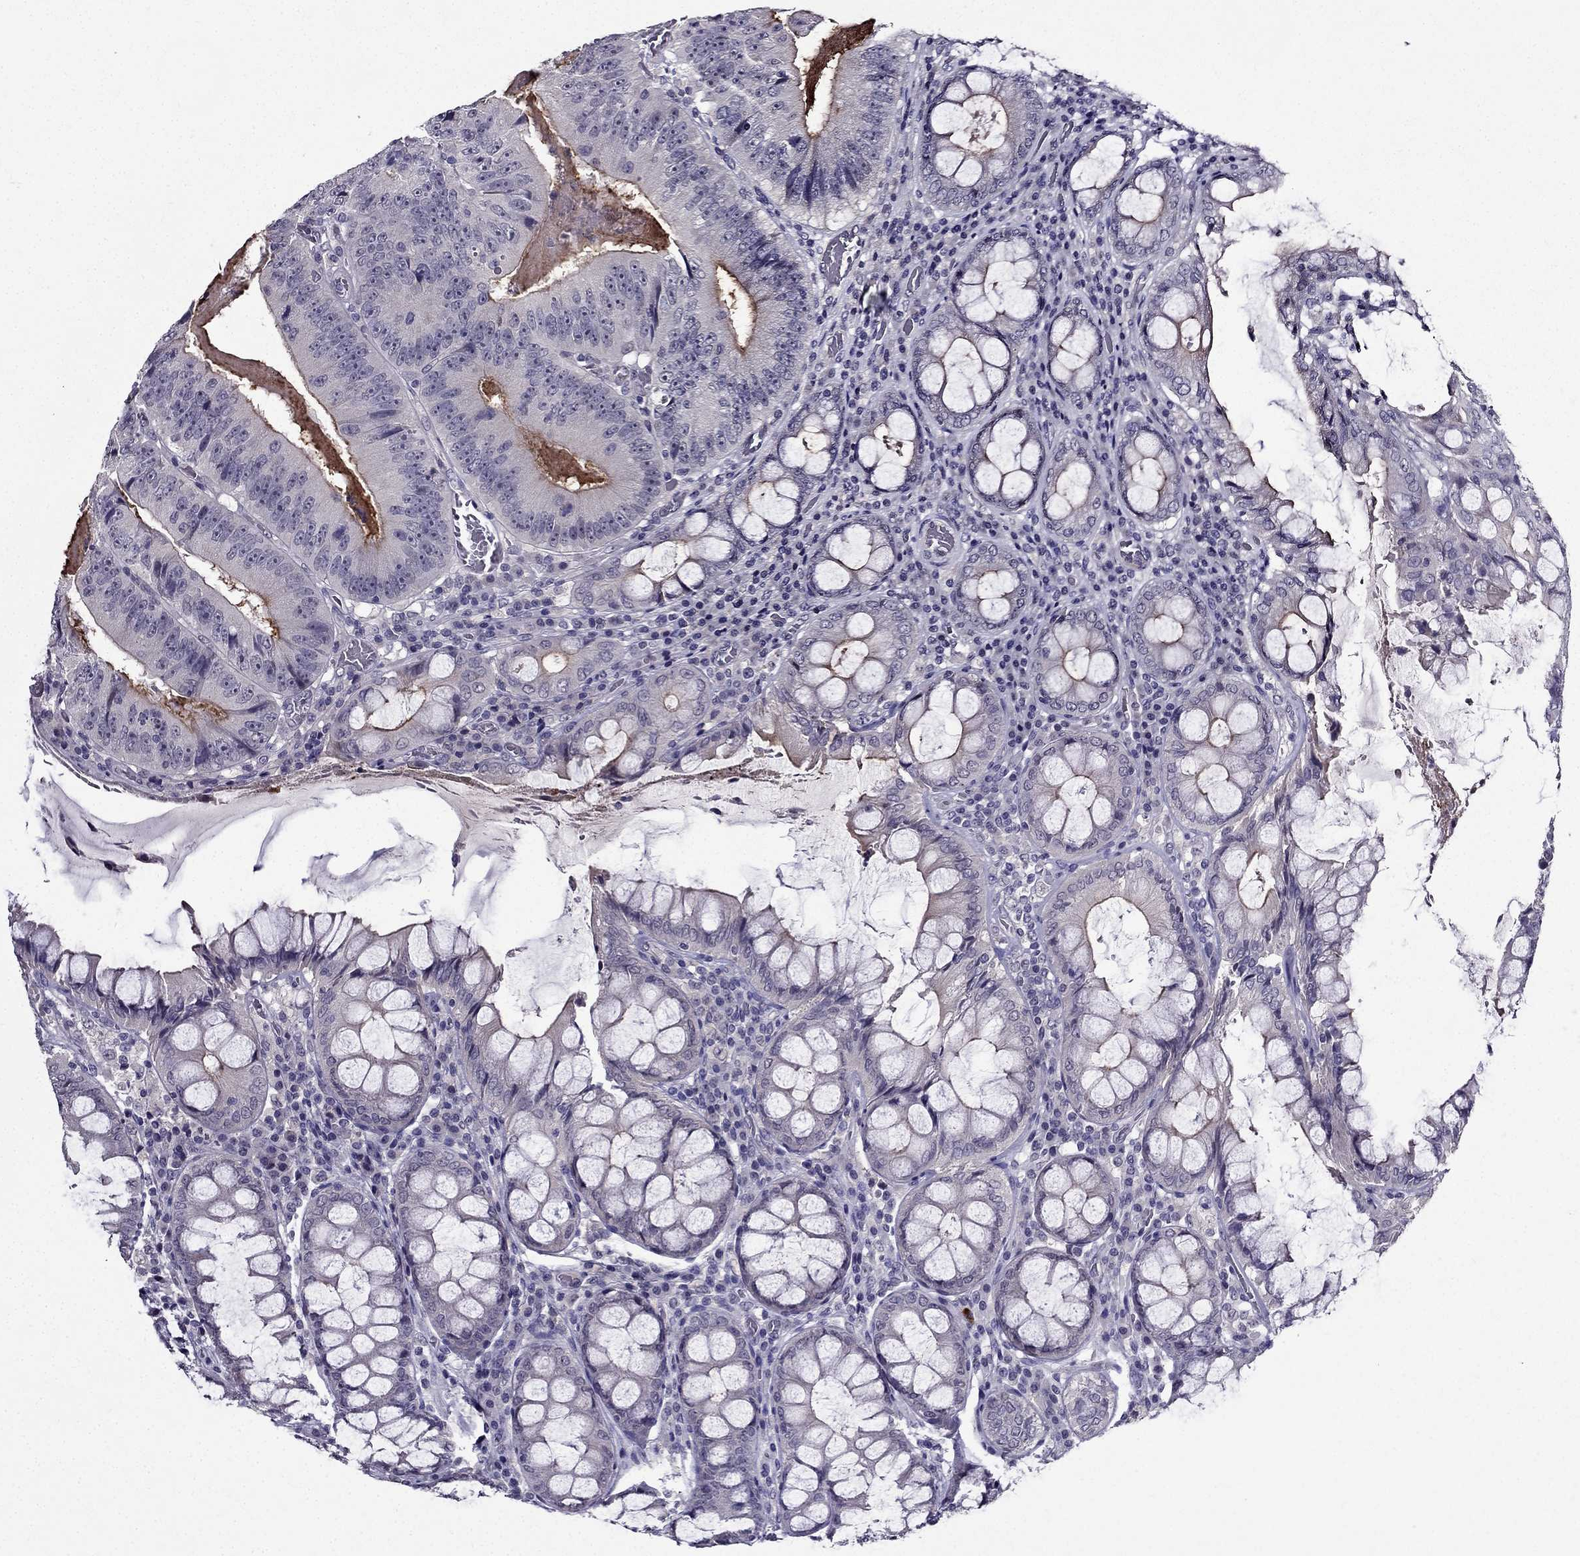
{"staining": {"intensity": "weak", "quantity": "<25%", "location": "cytoplasmic/membranous"}, "tissue": "colorectal cancer", "cell_type": "Tumor cells", "image_type": "cancer", "snomed": [{"axis": "morphology", "description": "Adenocarcinoma, NOS"}, {"axis": "topography", "description": "Colon"}], "caption": "Adenocarcinoma (colorectal) was stained to show a protein in brown. There is no significant staining in tumor cells.", "gene": "DUSP15", "patient": {"sex": "female", "age": 86}}